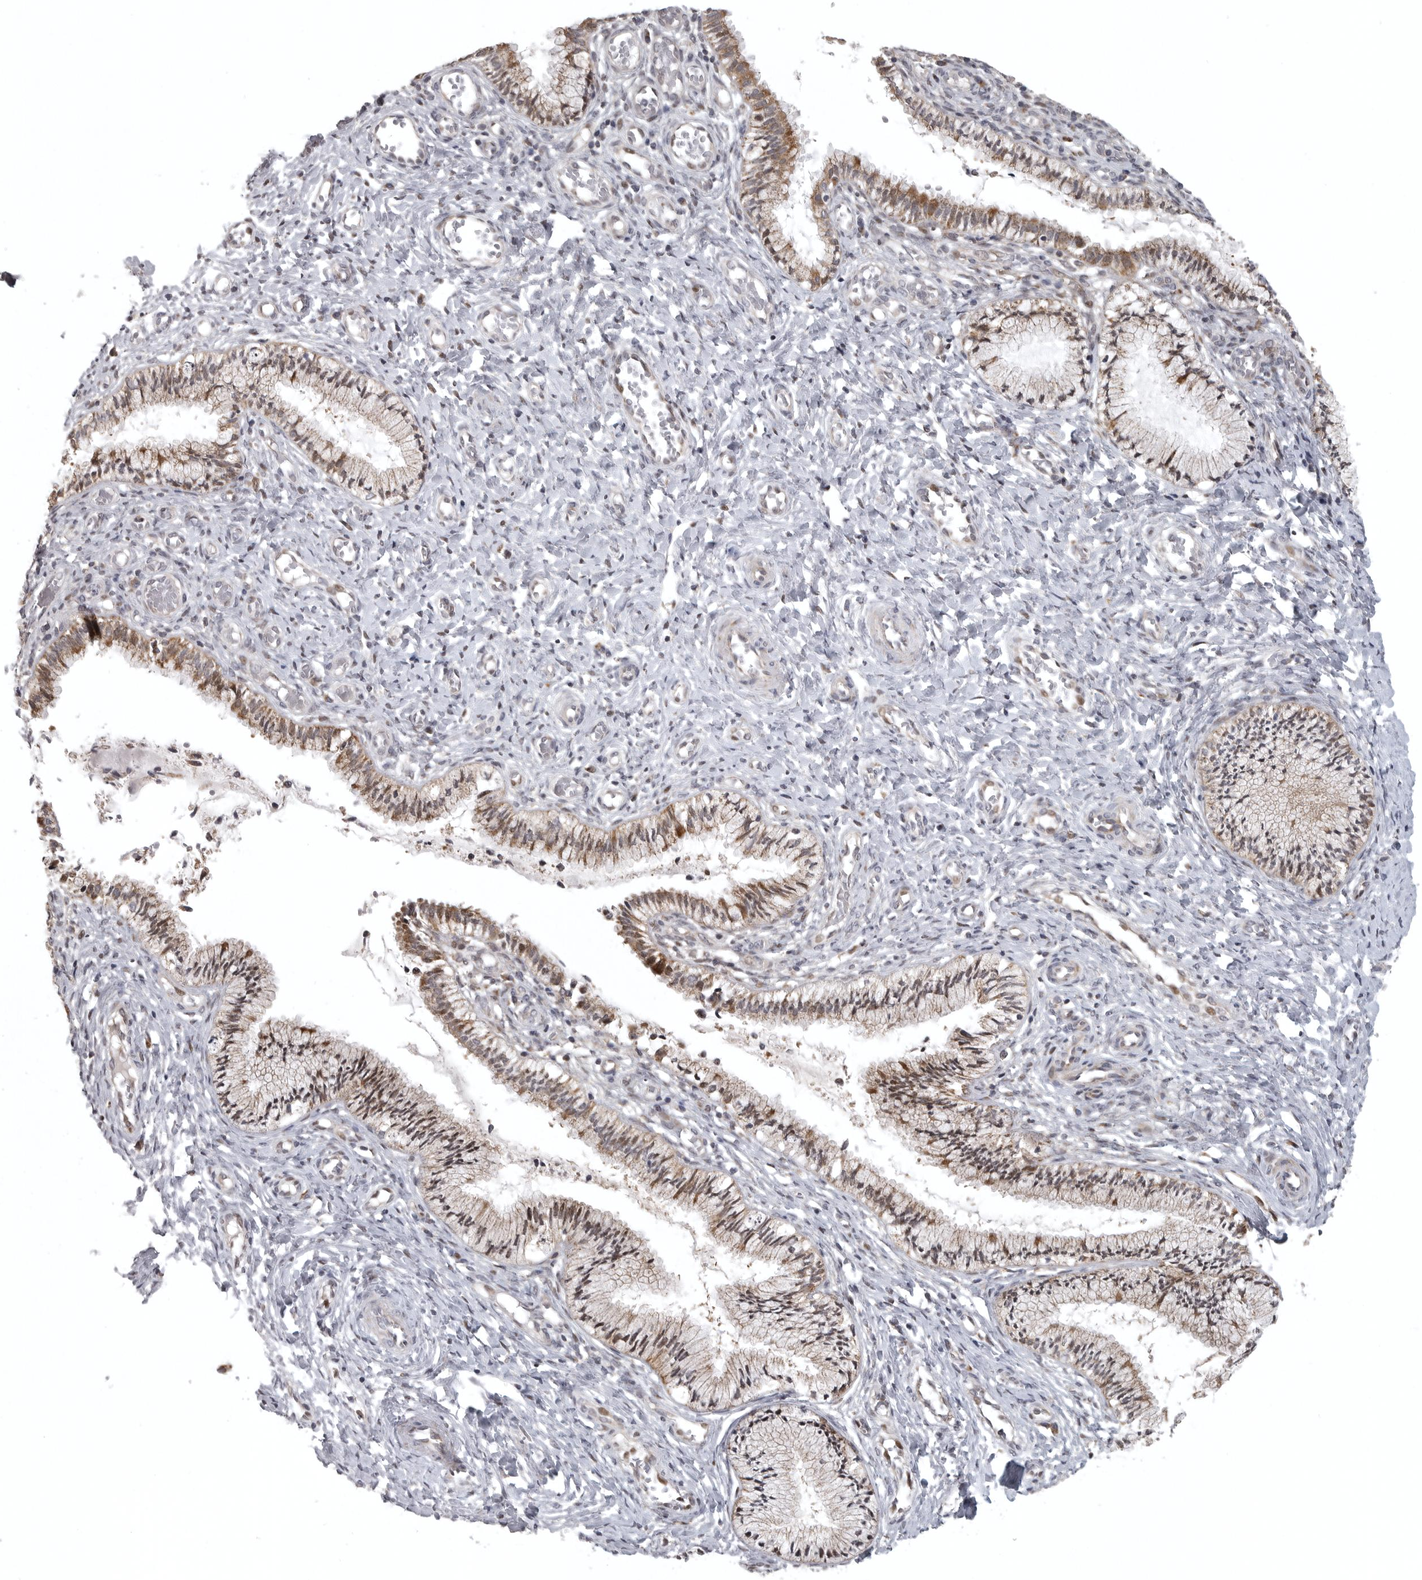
{"staining": {"intensity": "moderate", "quantity": ">75%", "location": "cytoplasmic/membranous"}, "tissue": "cervix", "cell_type": "Glandular cells", "image_type": "normal", "snomed": [{"axis": "morphology", "description": "Normal tissue, NOS"}, {"axis": "topography", "description": "Cervix"}], "caption": "DAB (3,3'-diaminobenzidine) immunohistochemical staining of benign human cervix reveals moderate cytoplasmic/membranous protein expression in approximately >75% of glandular cells.", "gene": "POLE2", "patient": {"sex": "female", "age": 27}}